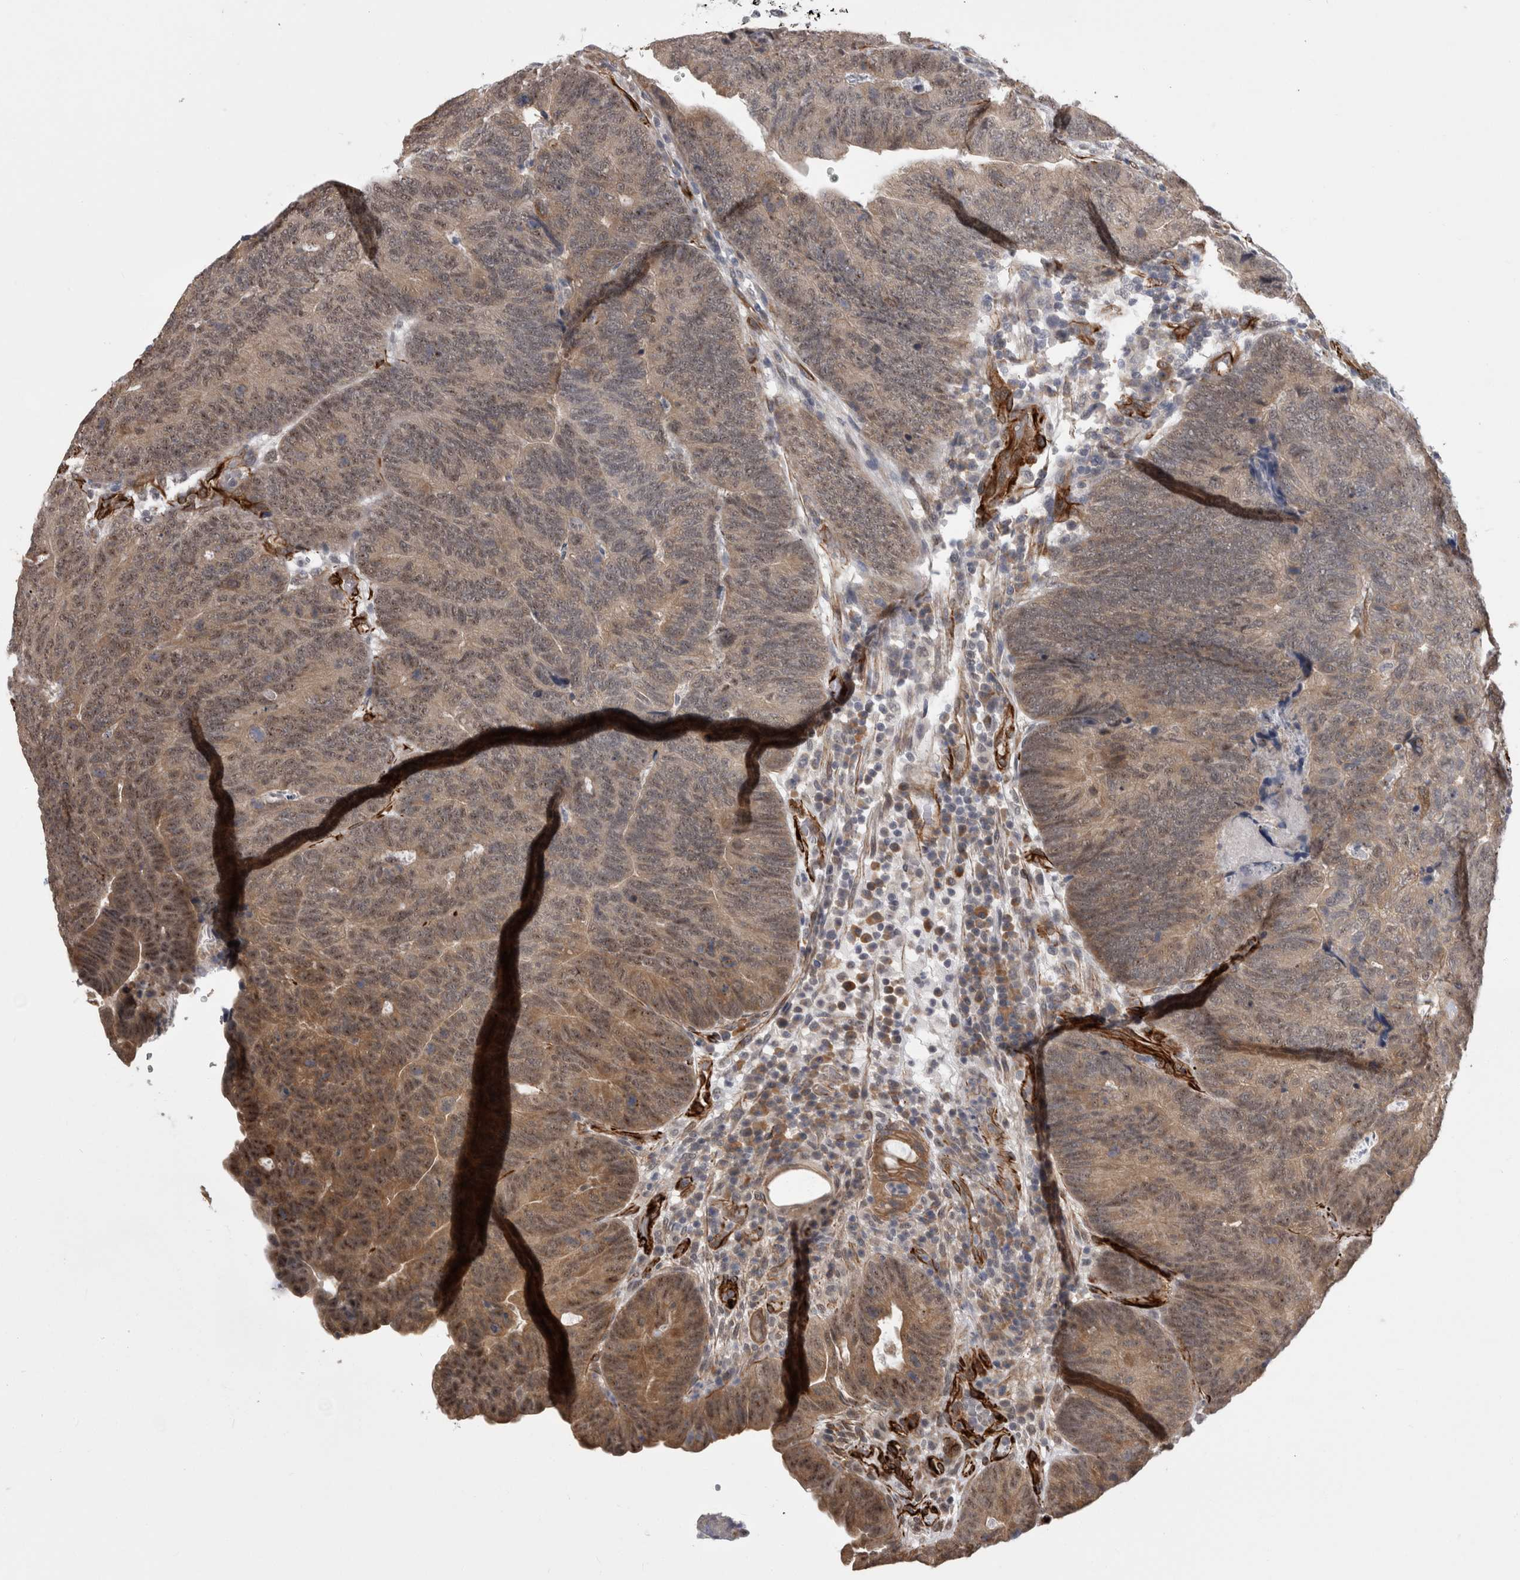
{"staining": {"intensity": "moderate", "quantity": "<25%", "location": "cytoplasmic/membranous,nuclear"}, "tissue": "colorectal cancer", "cell_type": "Tumor cells", "image_type": "cancer", "snomed": [{"axis": "morphology", "description": "Adenocarcinoma, NOS"}, {"axis": "topography", "description": "Colon"}], "caption": "Immunohistochemical staining of colorectal cancer displays low levels of moderate cytoplasmic/membranous and nuclear staining in about <25% of tumor cells.", "gene": "FAM83H", "patient": {"sex": "female", "age": 67}}